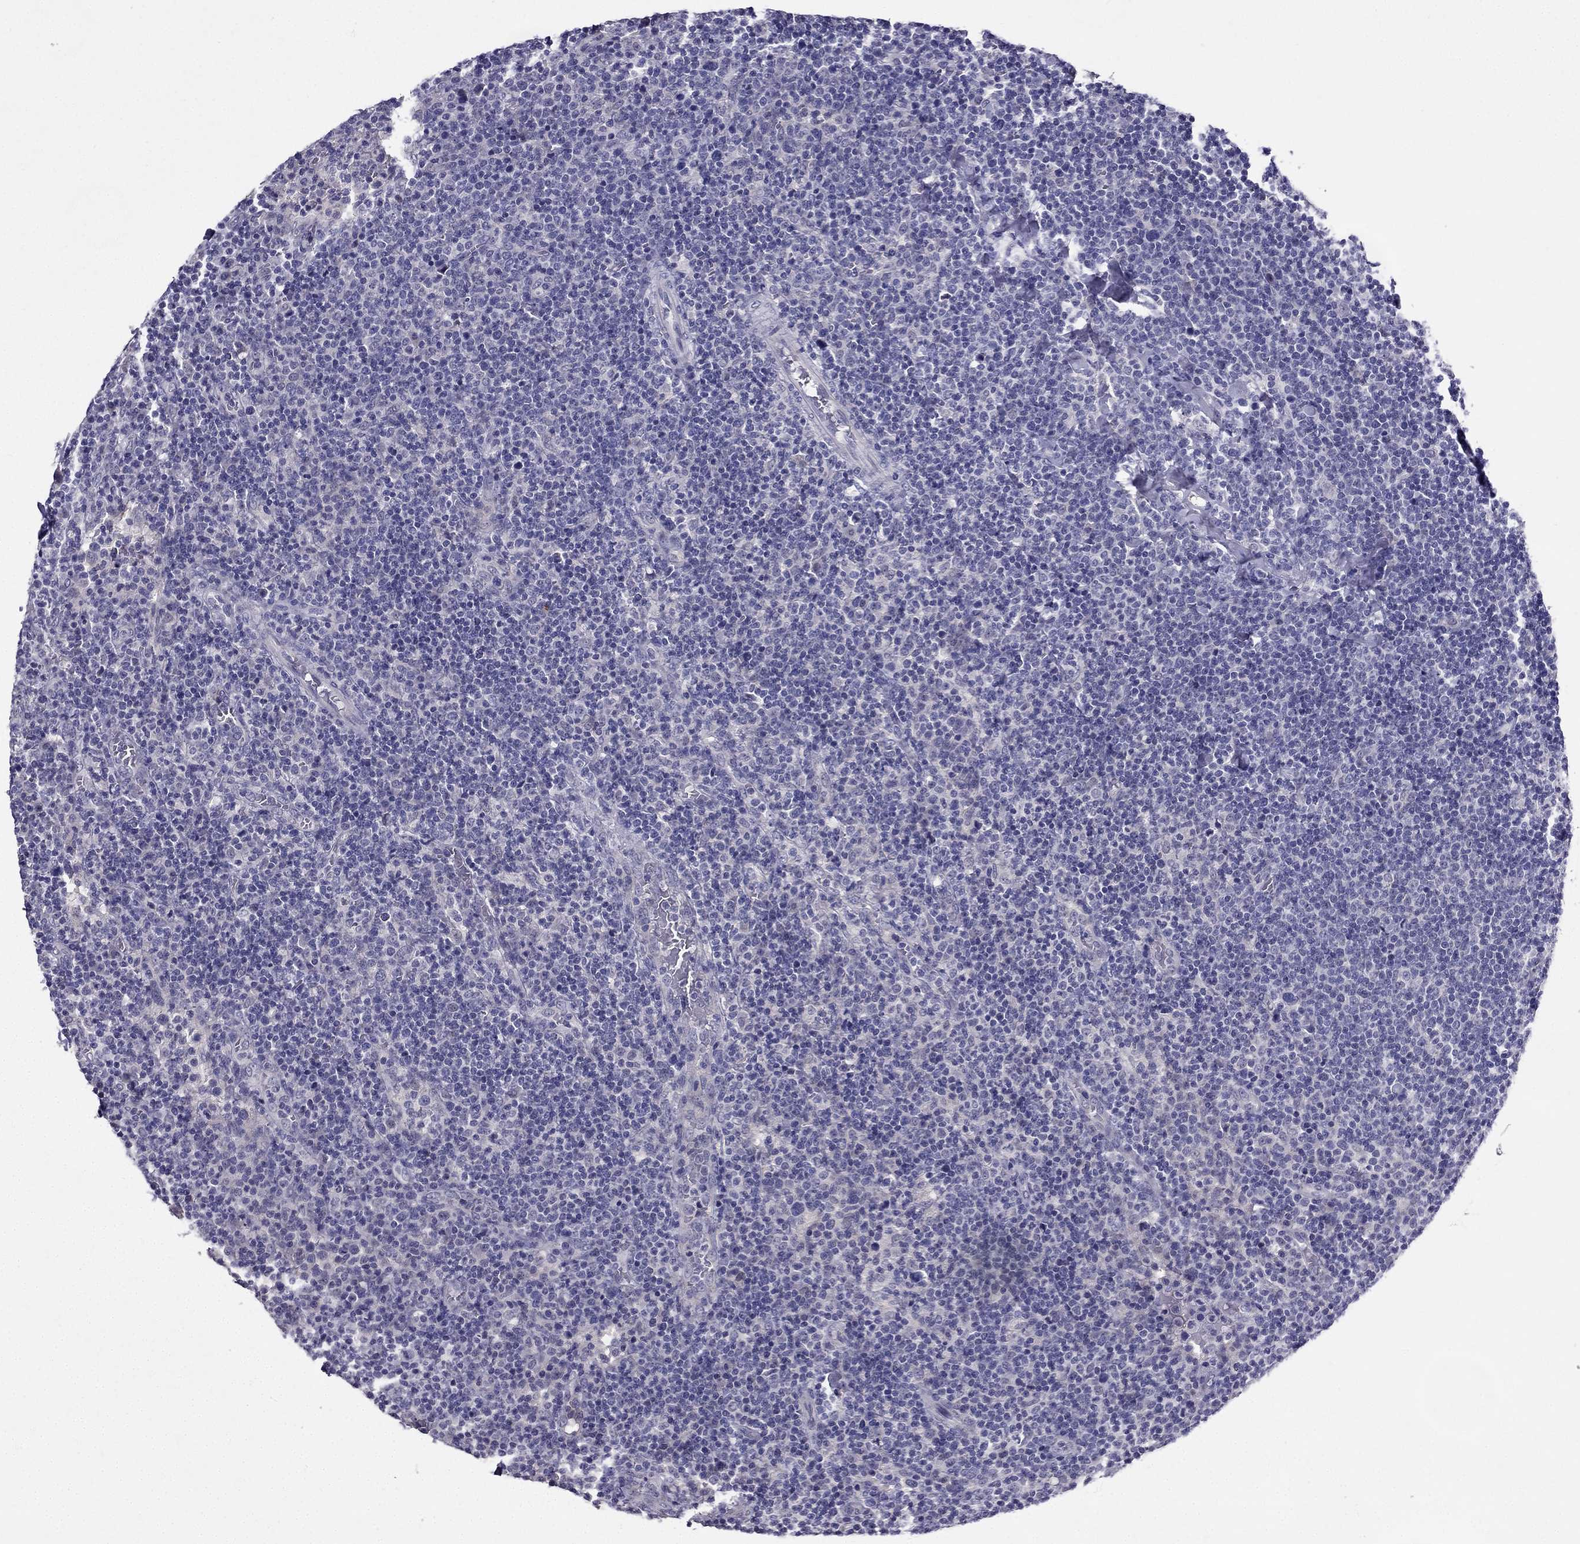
{"staining": {"intensity": "negative", "quantity": "none", "location": "none"}, "tissue": "lymphoma", "cell_type": "Tumor cells", "image_type": "cancer", "snomed": [{"axis": "morphology", "description": "Malignant lymphoma, non-Hodgkin's type, High grade"}, {"axis": "topography", "description": "Lymph node"}], "caption": "Lymphoma stained for a protein using immunohistochemistry (IHC) displays no positivity tumor cells.", "gene": "DUSP15", "patient": {"sex": "male", "age": 61}}